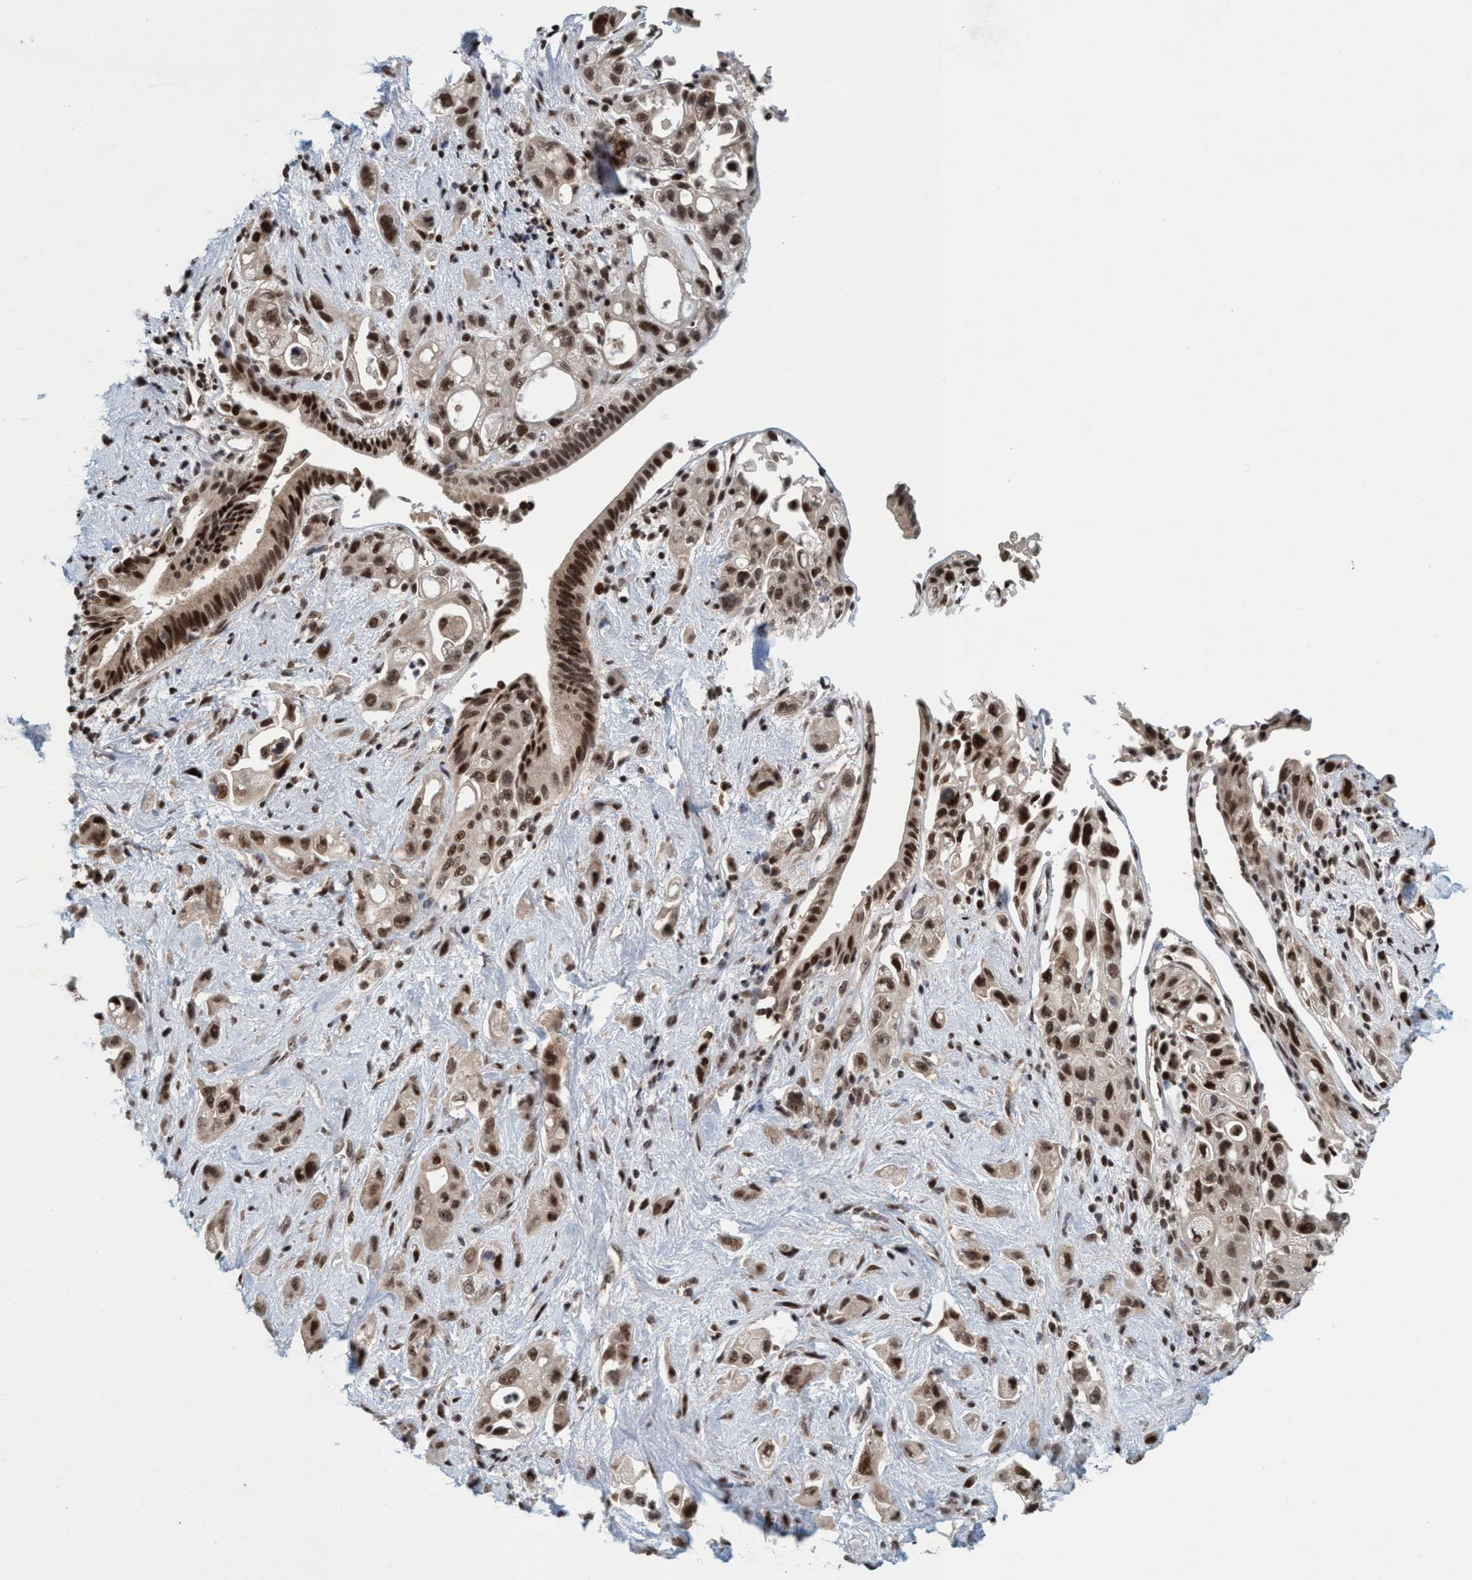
{"staining": {"intensity": "moderate", "quantity": ">75%", "location": "nuclear"}, "tissue": "pancreatic cancer", "cell_type": "Tumor cells", "image_type": "cancer", "snomed": [{"axis": "morphology", "description": "Adenocarcinoma, NOS"}, {"axis": "topography", "description": "Pancreas"}], "caption": "A micrograph of human pancreatic adenocarcinoma stained for a protein shows moderate nuclear brown staining in tumor cells.", "gene": "SMCR8", "patient": {"sex": "female", "age": 66}}